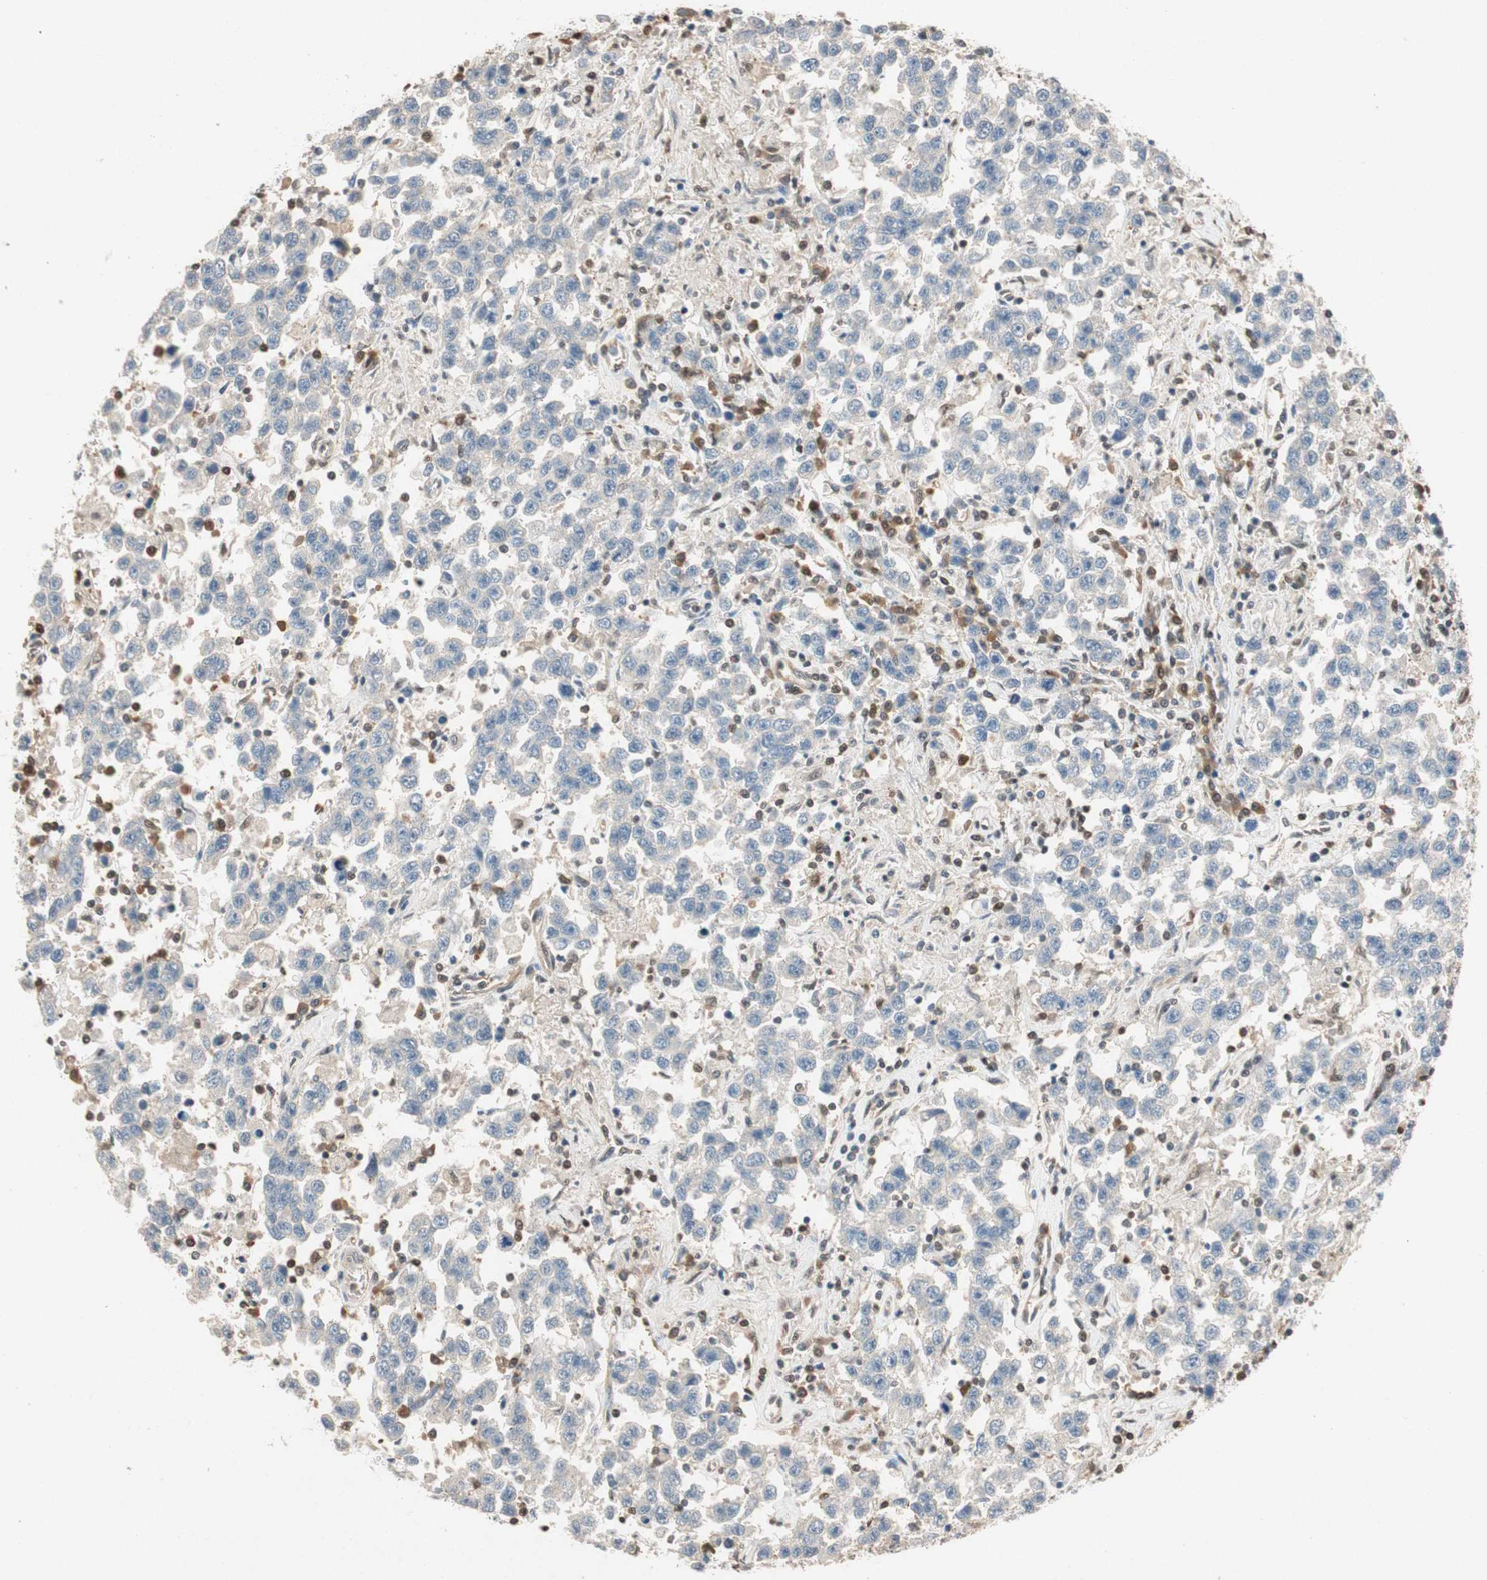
{"staining": {"intensity": "negative", "quantity": "none", "location": "none"}, "tissue": "testis cancer", "cell_type": "Tumor cells", "image_type": "cancer", "snomed": [{"axis": "morphology", "description": "Seminoma, NOS"}, {"axis": "topography", "description": "Testis"}], "caption": "The image shows no significant staining in tumor cells of testis seminoma.", "gene": "SERPINB5", "patient": {"sex": "male", "age": 41}}